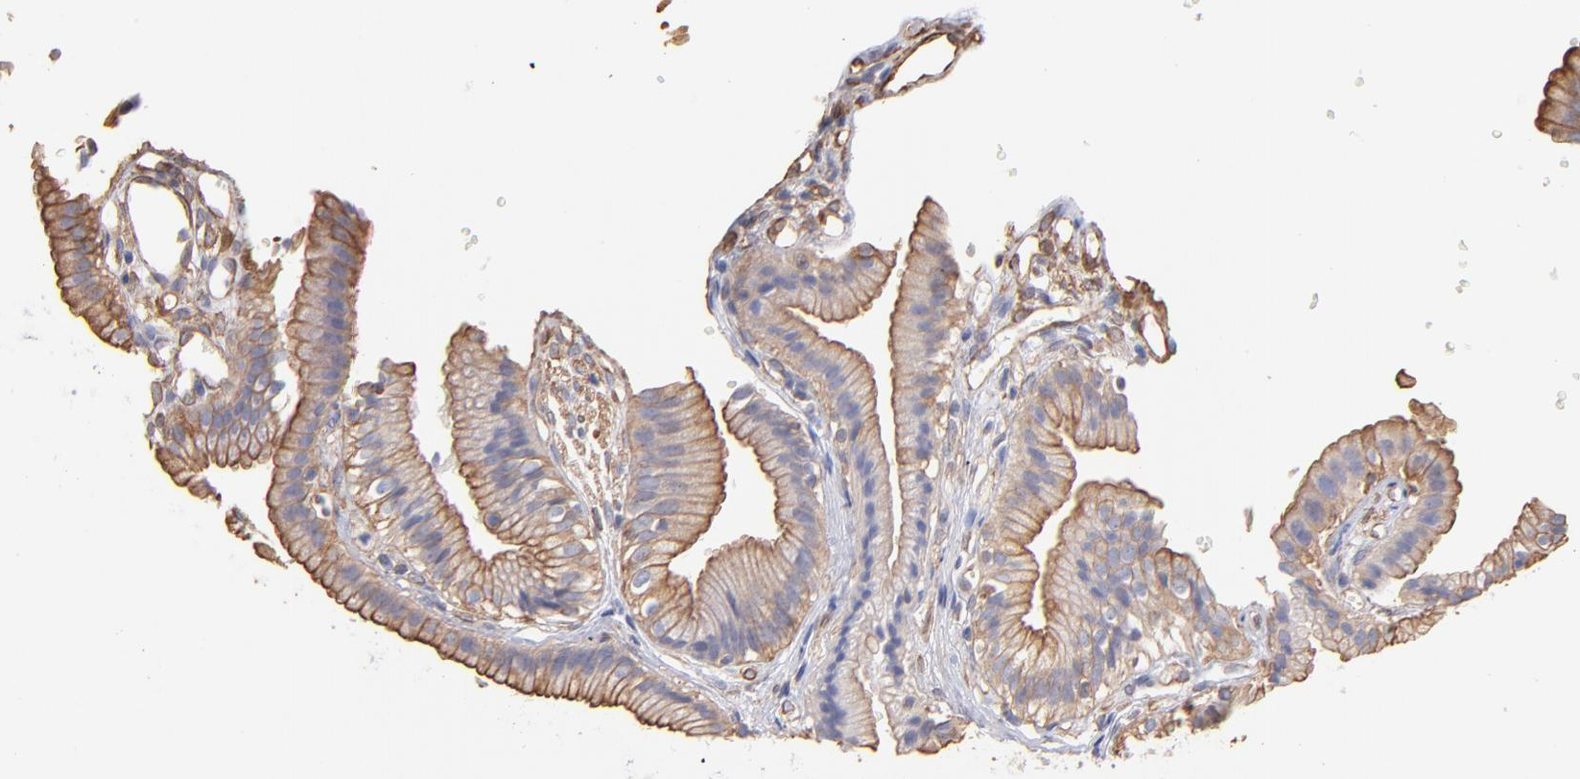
{"staining": {"intensity": "moderate", "quantity": ">75%", "location": "cytoplasmic/membranous"}, "tissue": "gallbladder", "cell_type": "Glandular cells", "image_type": "normal", "snomed": [{"axis": "morphology", "description": "Normal tissue, NOS"}, {"axis": "topography", "description": "Gallbladder"}], "caption": "The image reveals staining of normal gallbladder, revealing moderate cytoplasmic/membranous protein positivity (brown color) within glandular cells.", "gene": "PLEC", "patient": {"sex": "male", "age": 65}}